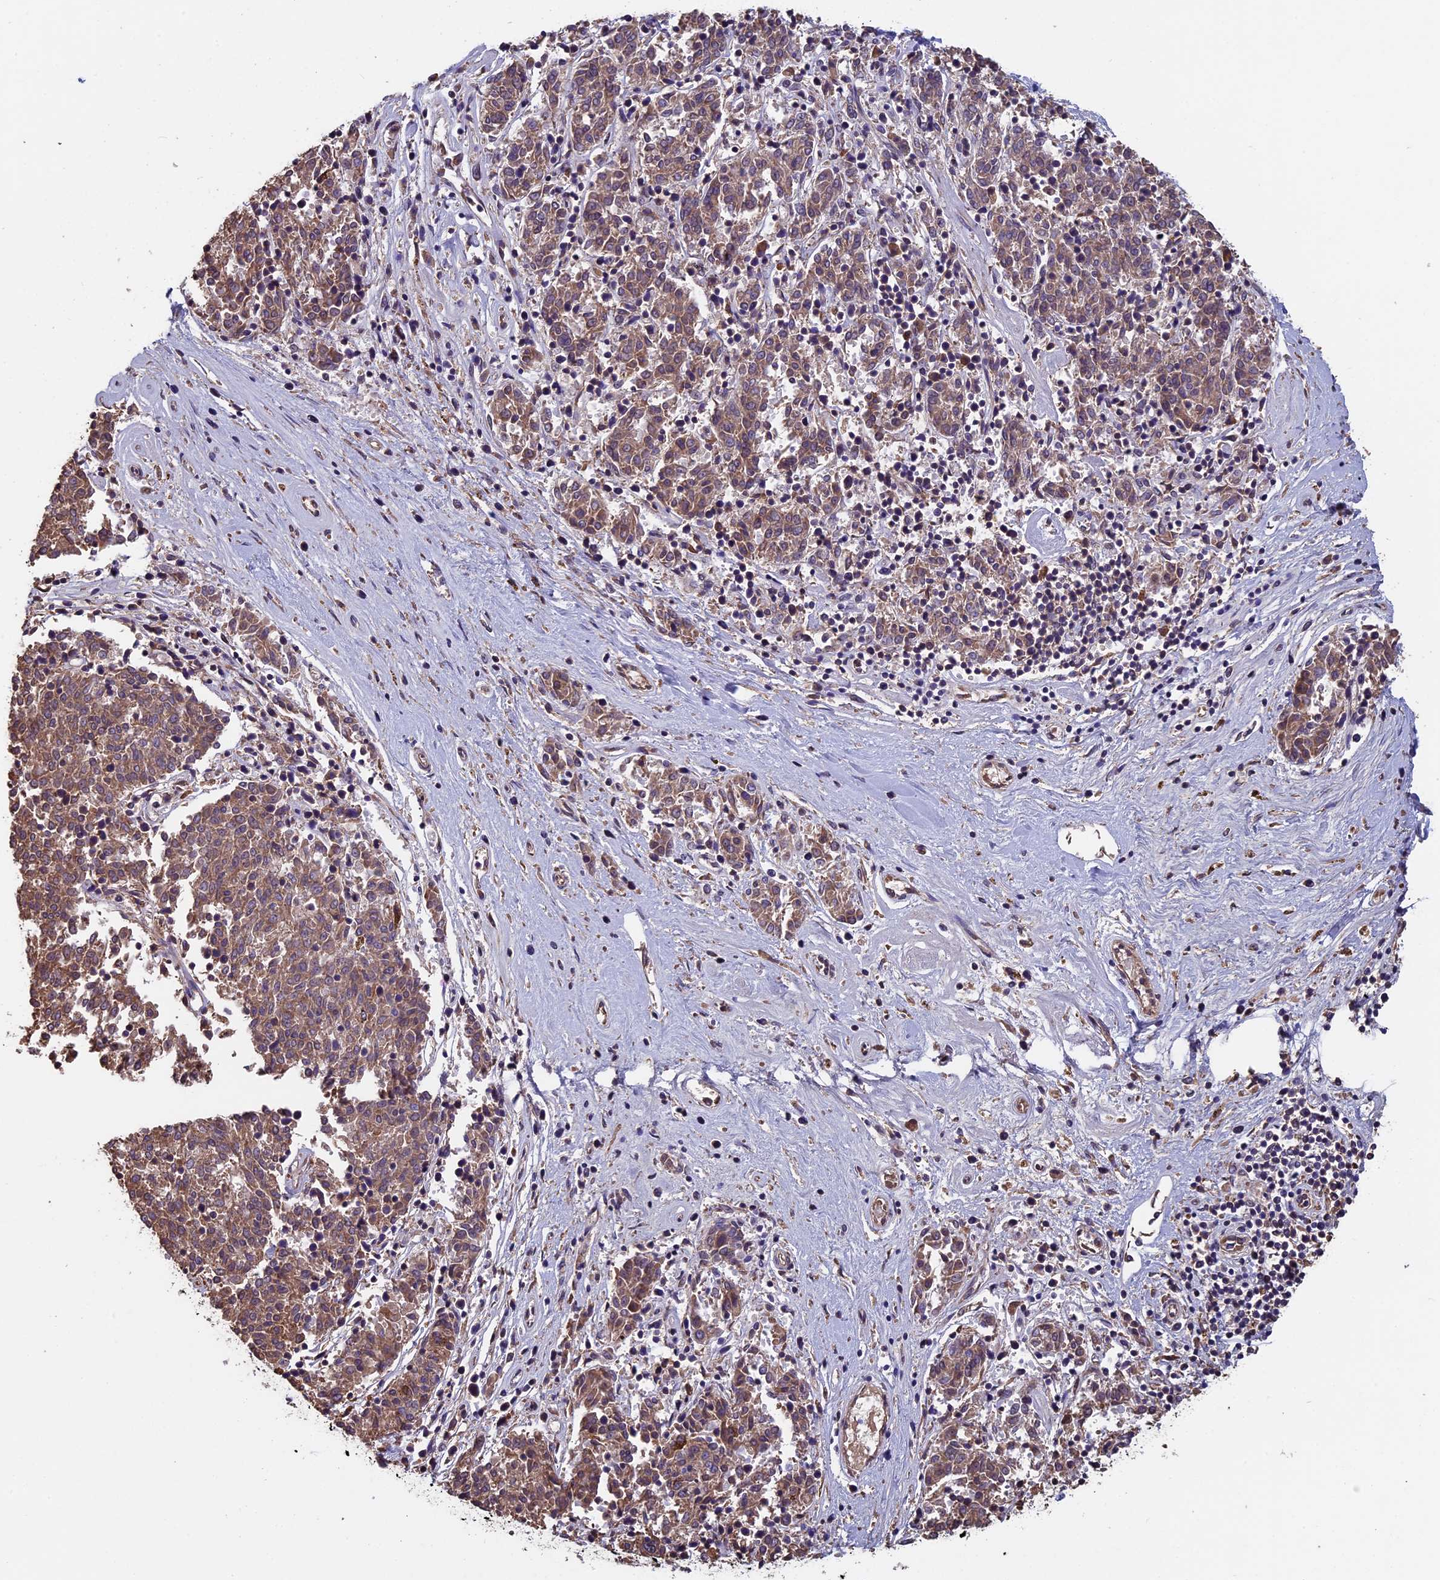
{"staining": {"intensity": "moderate", "quantity": "25%-75%", "location": "cytoplasmic/membranous"}, "tissue": "melanoma", "cell_type": "Tumor cells", "image_type": "cancer", "snomed": [{"axis": "morphology", "description": "Malignant melanoma, NOS"}, {"axis": "topography", "description": "Skin"}], "caption": "A micrograph of human melanoma stained for a protein exhibits moderate cytoplasmic/membranous brown staining in tumor cells.", "gene": "CCDC153", "patient": {"sex": "female", "age": 72}}